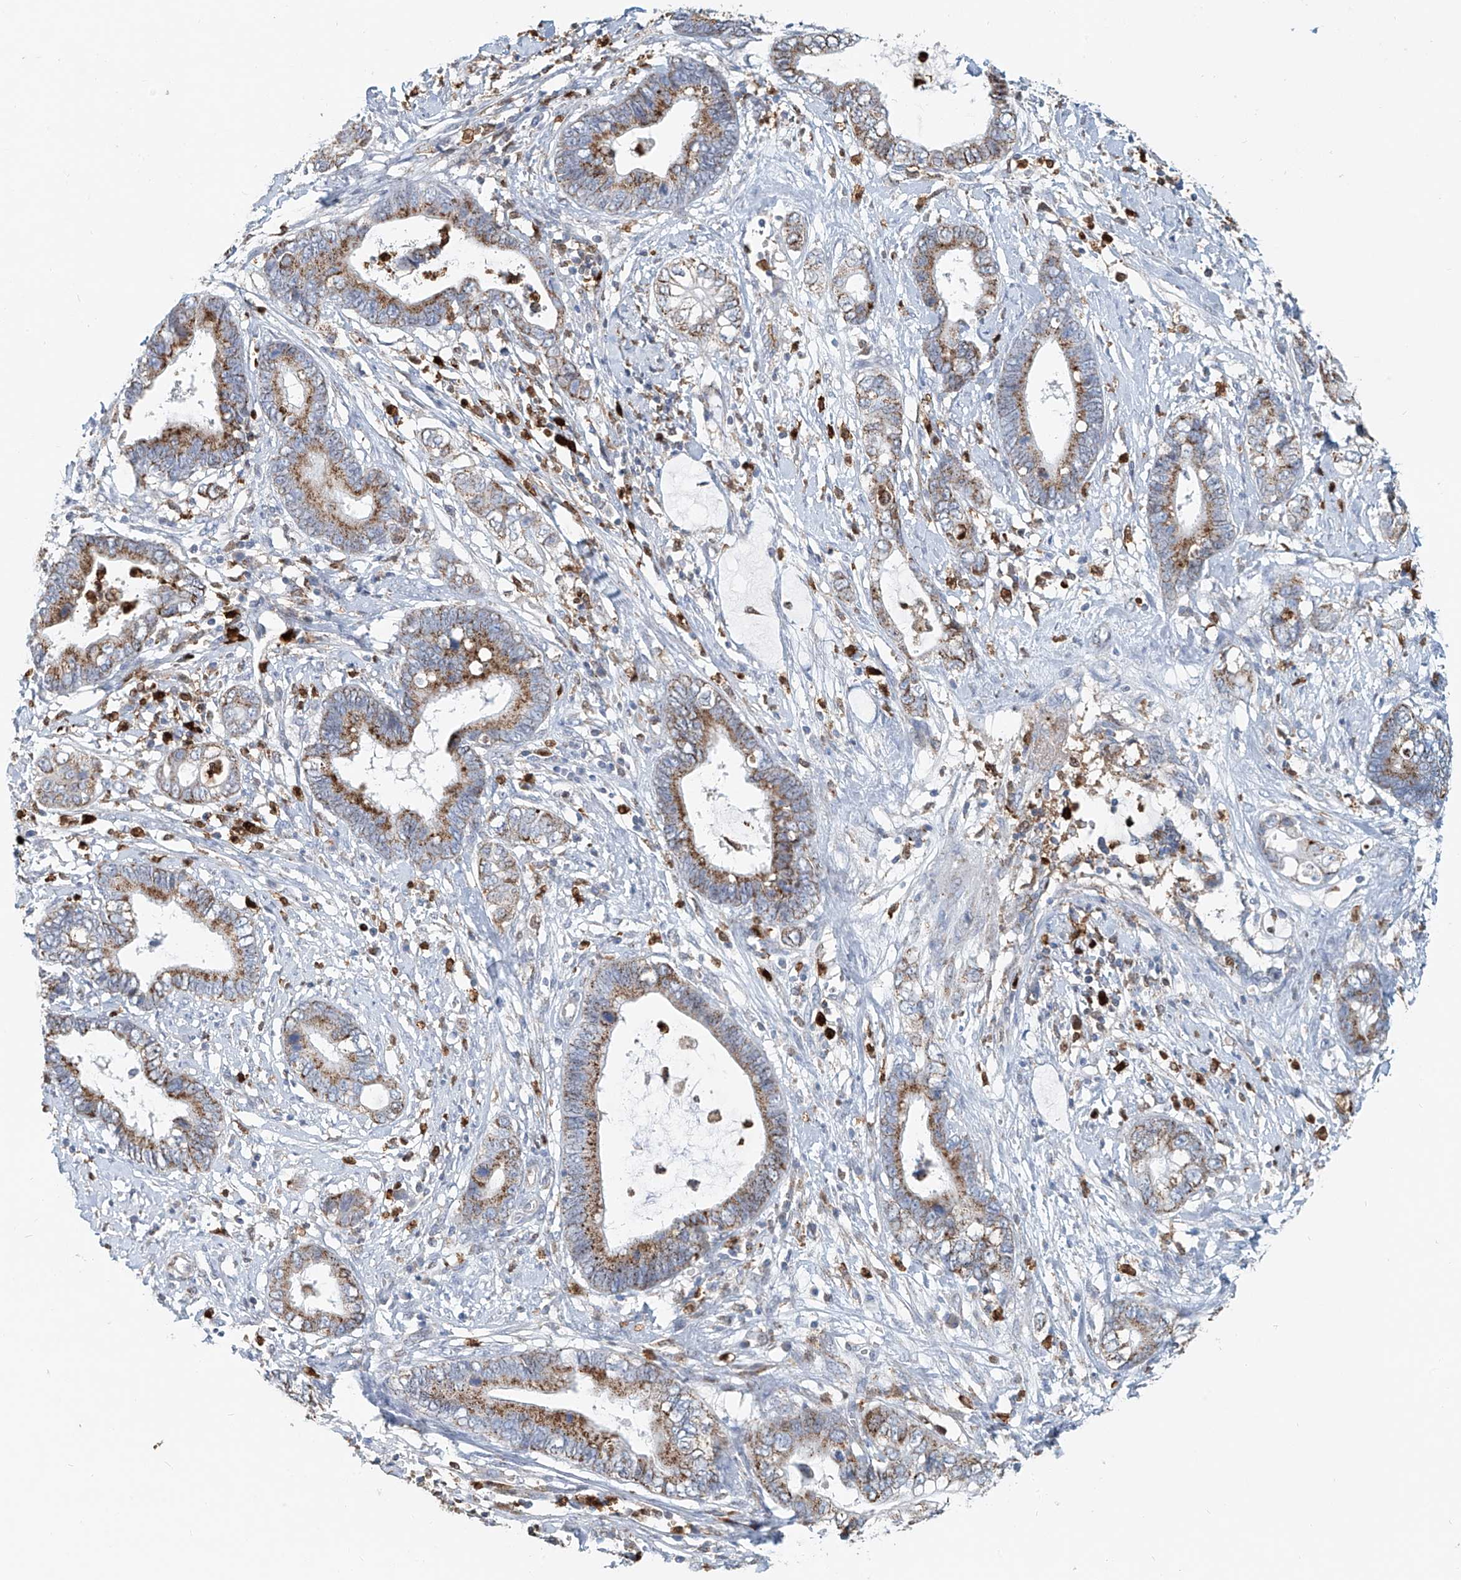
{"staining": {"intensity": "moderate", "quantity": ">75%", "location": "cytoplasmic/membranous"}, "tissue": "cervical cancer", "cell_type": "Tumor cells", "image_type": "cancer", "snomed": [{"axis": "morphology", "description": "Adenocarcinoma, NOS"}, {"axis": "topography", "description": "Cervix"}], "caption": "Brown immunohistochemical staining in human adenocarcinoma (cervical) demonstrates moderate cytoplasmic/membranous staining in approximately >75% of tumor cells.", "gene": "PTPRA", "patient": {"sex": "female", "age": 44}}